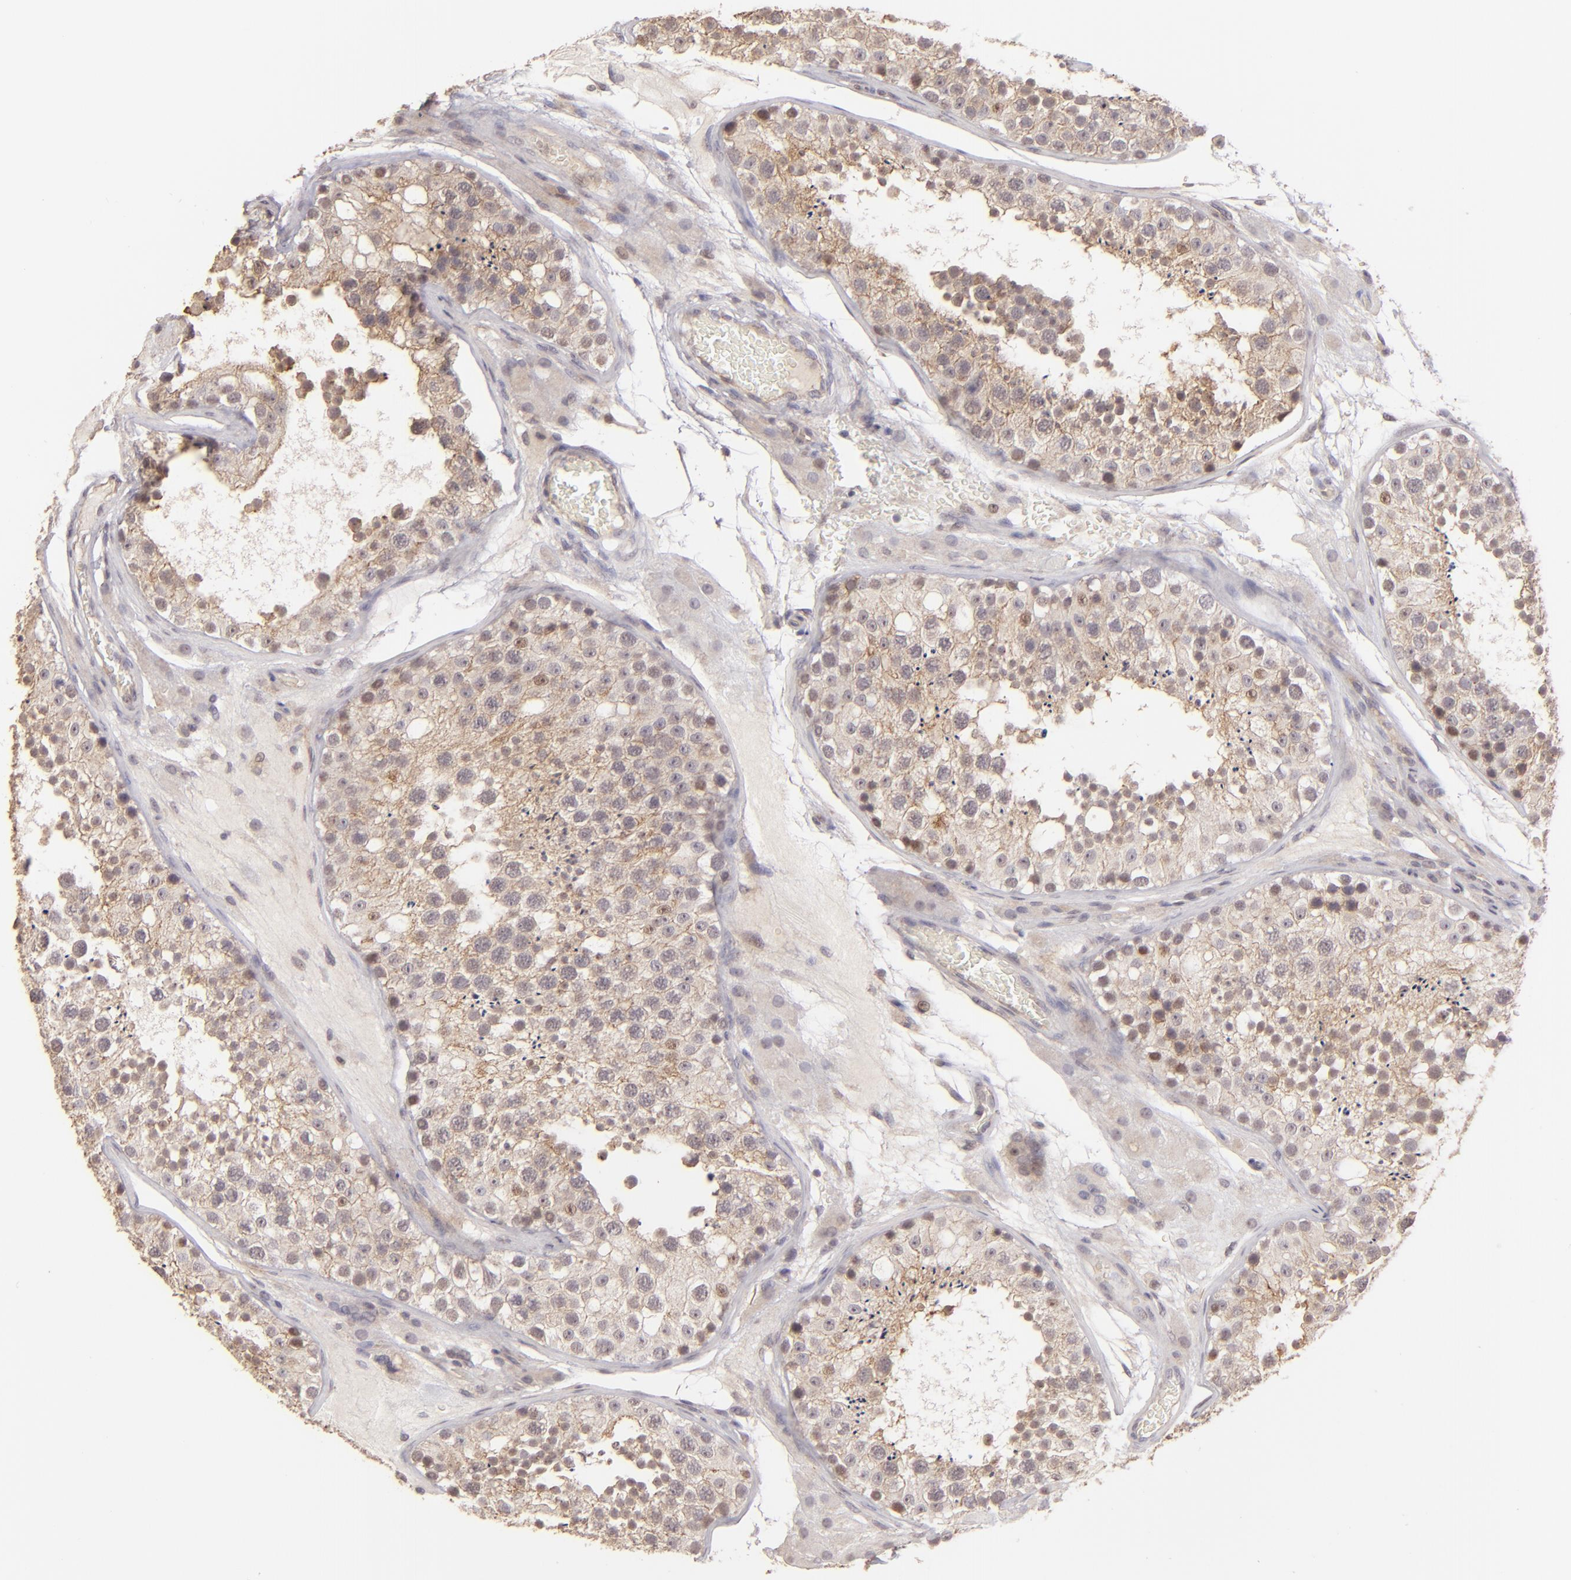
{"staining": {"intensity": "weak", "quantity": ">75%", "location": "cytoplasmic/membranous"}, "tissue": "testis", "cell_type": "Cells in seminiferous ducts", "image_type": "normal", "snomed": [{"axis": "morphology", "description": "Normal tissue, NOS"}, {"axis": "topography", "description": "Testis"}], "caption": "This image reveals immunohistochemistry staining of benign human testis, with low weak cytoplasmic/membranous expression in approximately >75% of cells in seminiferous ducts.", "gene": "CLDN1", "patient": {"sex": "male", "age": 26}}